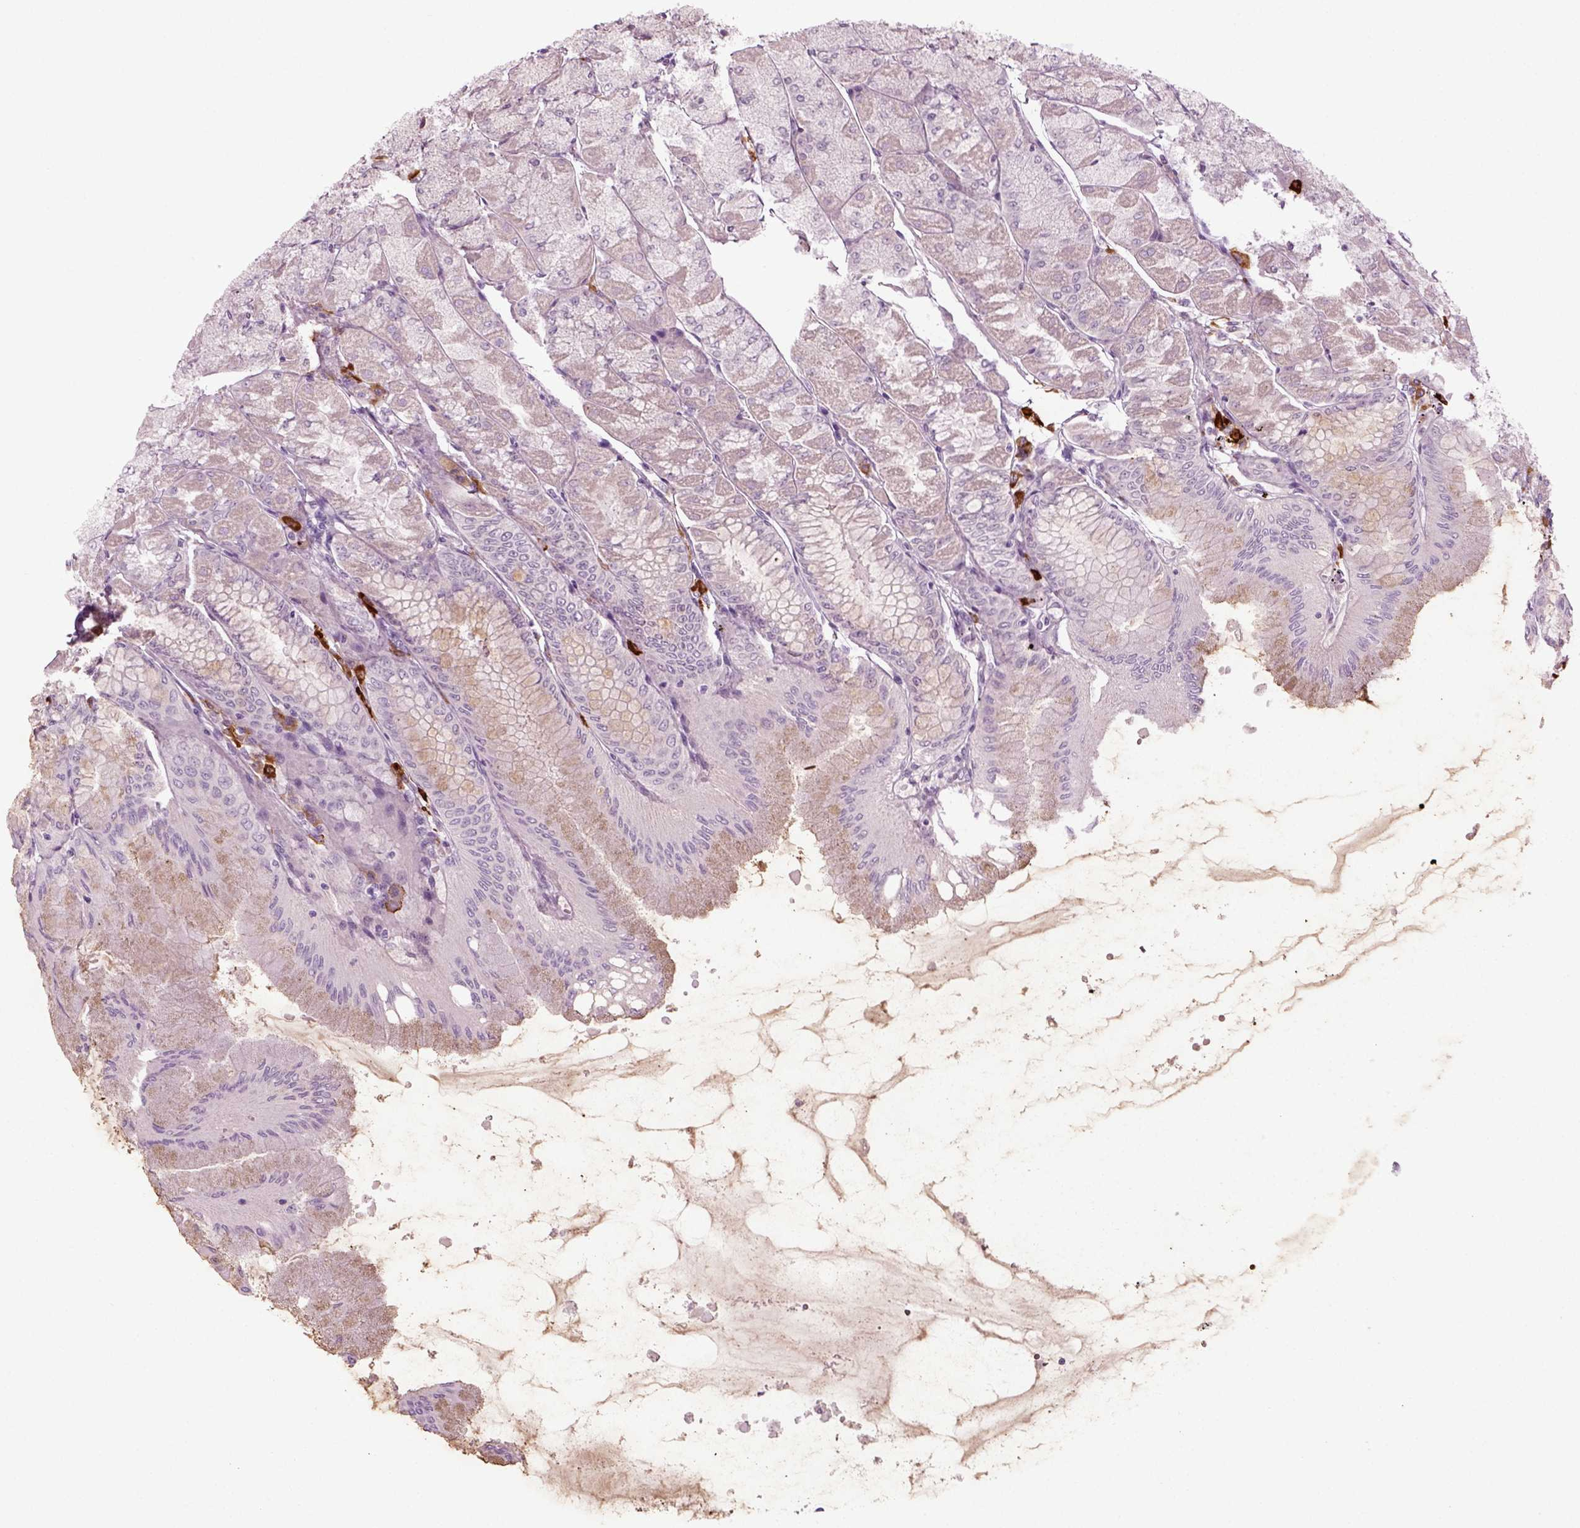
{"staining": {"intensity": "weak", "quantity": "<25%", "location": "cytoplasmic/membranous"}, "tissue": "stomach", "cell_type": "Glandular cells", "image_type": "normal", "snomed": [{"axis": "morphology", "description": "Normal tissue, NOS"}, {"axis": "topography", "description": "Stomach, upper"}], "caption": "The immunohistochemistry (IHC) photomicrograph has no significant positivity in glandular cells of stomach. (DAB IHC visualized using brightfield microscopy, high magnification).", "gene": "PRLH", "patient": {"sex": "male", "age": 60}}